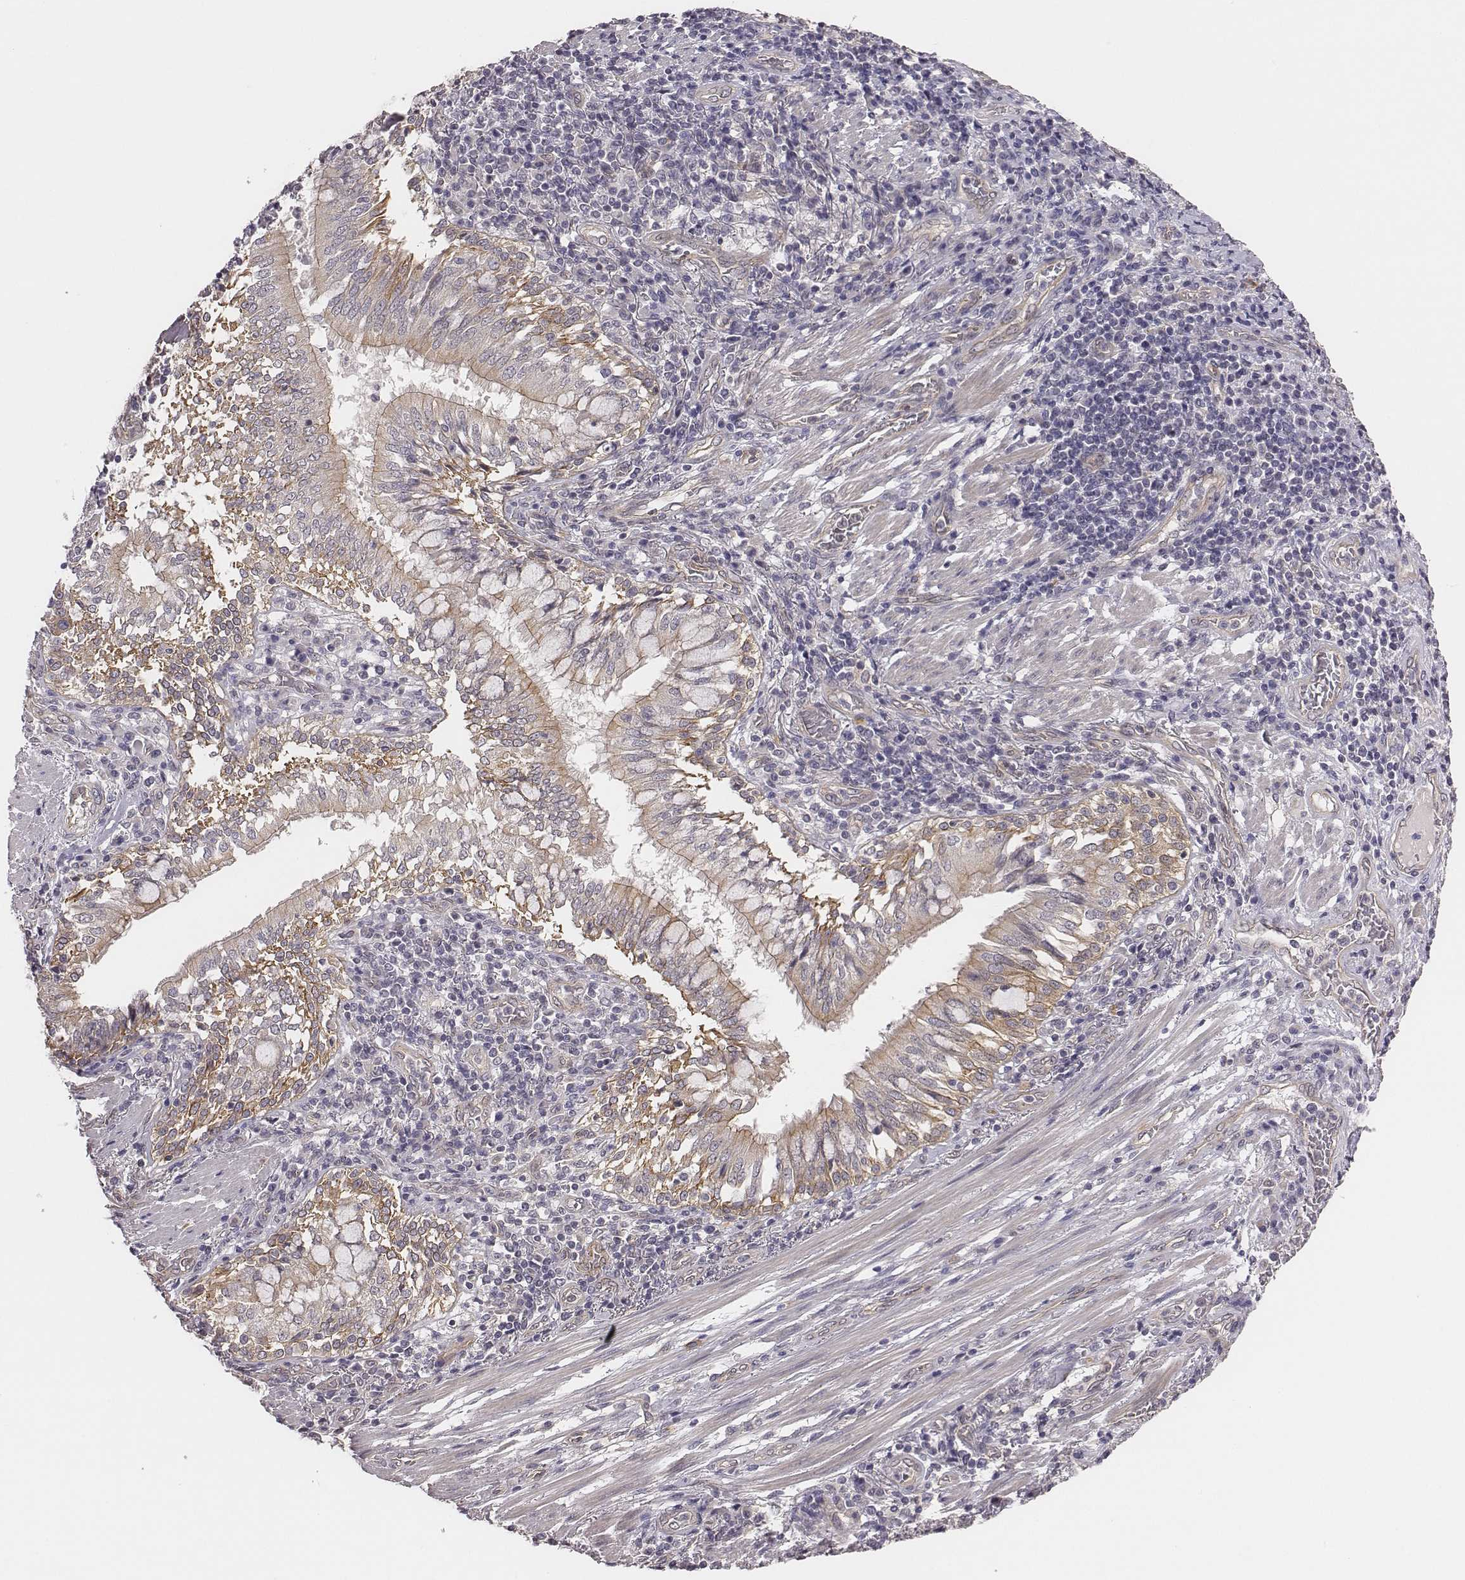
{"staining": {"intensity": "negative", "quantity": "none", "location": "none"}, "tissue": "lung cancer", "cell_type": "Tumor cells", "image_type": "cancer", "snomed": [{"axis": "morphology", "description": "Normal tissue, NOS"}, {"axis": "morphology", "description": "Squamous cell carcinoma, NOS"}, {"axis": "topography", "description": "Bronchus"}, {"axis": "topography", "description": "Lung"}], "caption": "Histopathology image shows no significant protein positivity in tumor cells of lung squamous cell carcinoma.", "gene": "SCARF1", "patient": {"sex": "male", "age": 64}}